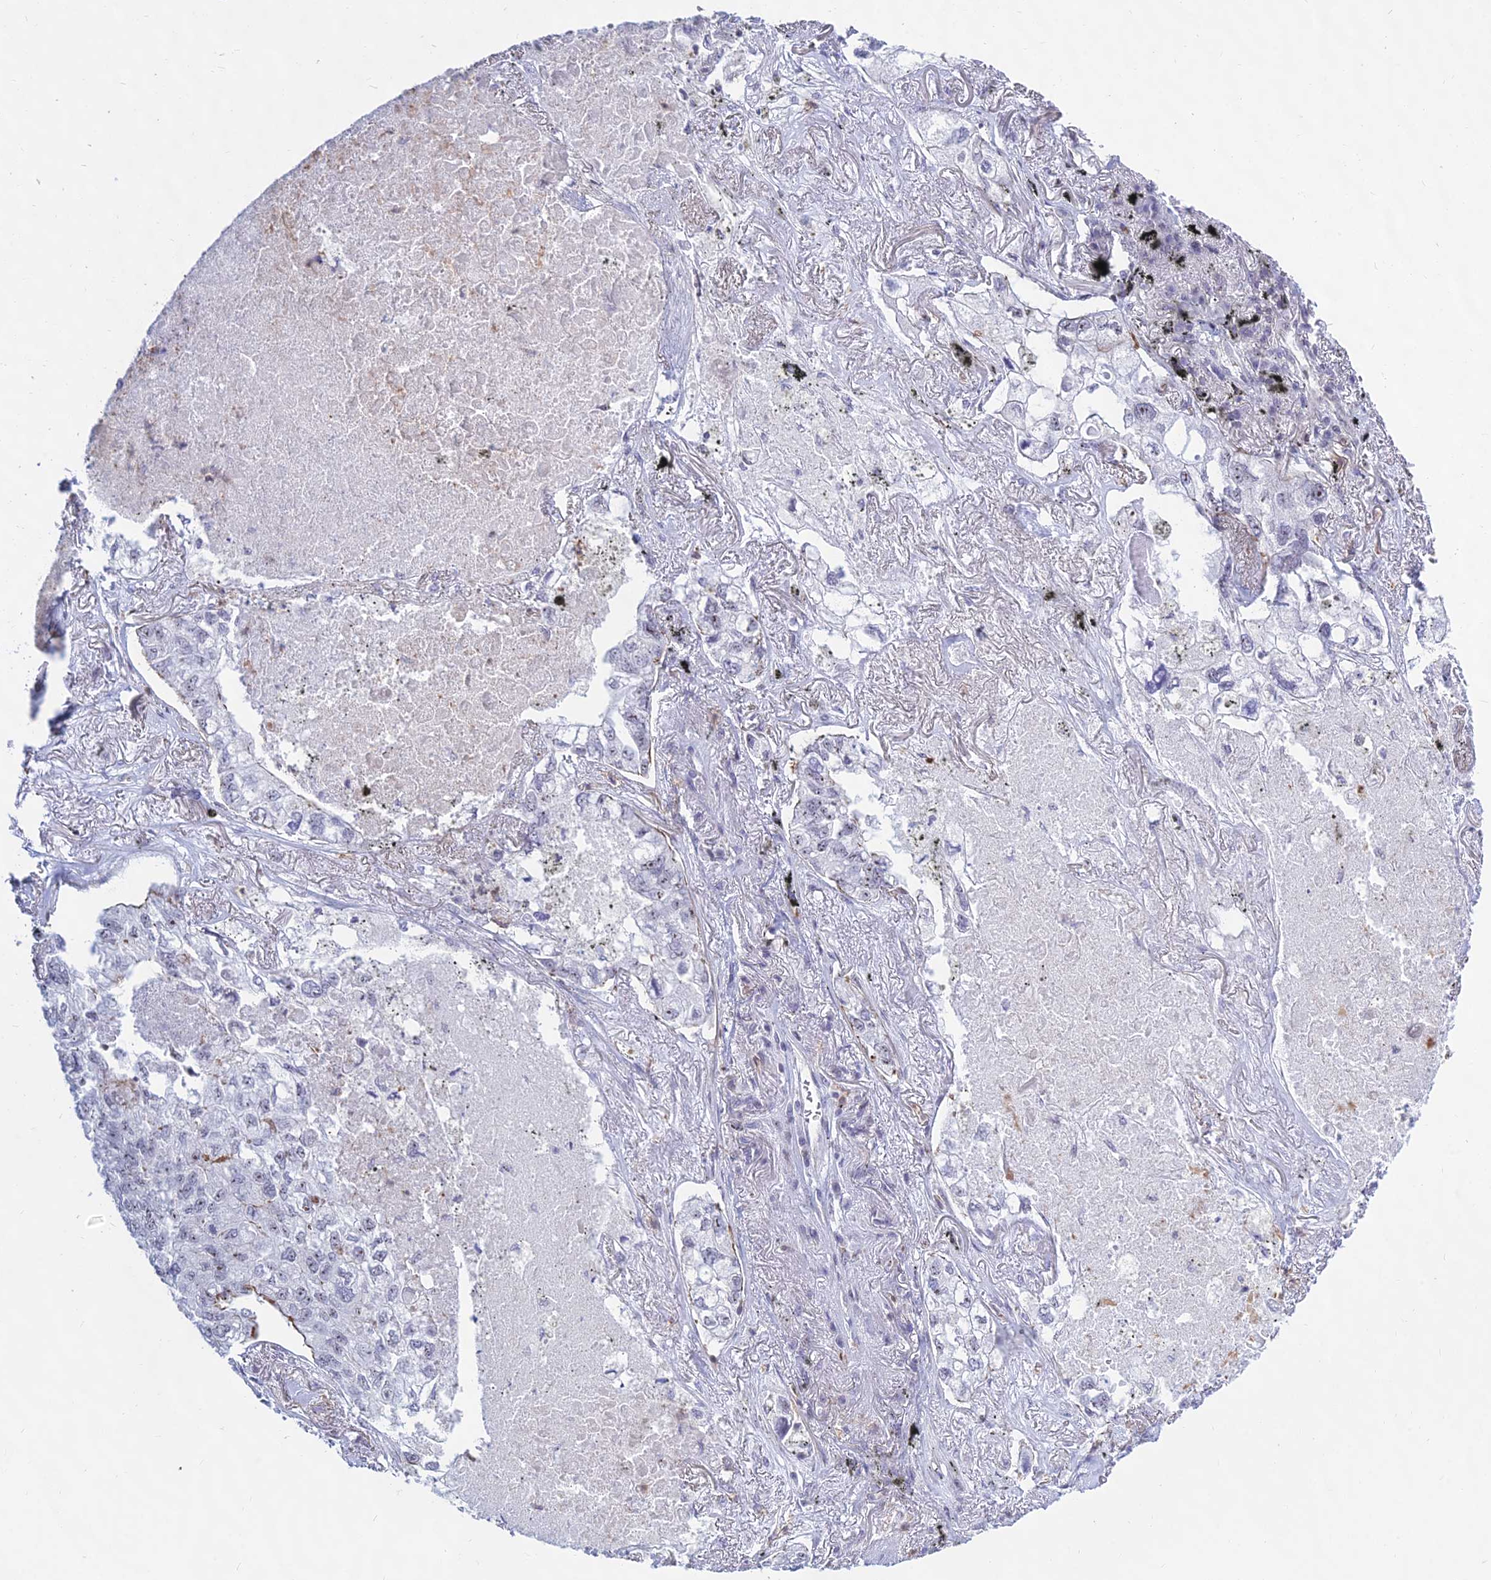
{"staining": {"intensity": "negative", "quantity": "none", "location": "none"}, "tissue": "lung cancer", "cell_type": "Tumor cells", "image_type": "cancer", "snomed": [{"axis": "morphology", "description": "Adenocarcinoma, NOS"}, {"axis": "topography", "description": "Lung"}], "caption": "DAB (3,3'-diaminobenzidine) immunohistochemical staining of lung adenocarcinoma exhibits no significant staining in tumor cells.", "gene": "KRR1", "patient": {"sex": "male", "age": 65}}